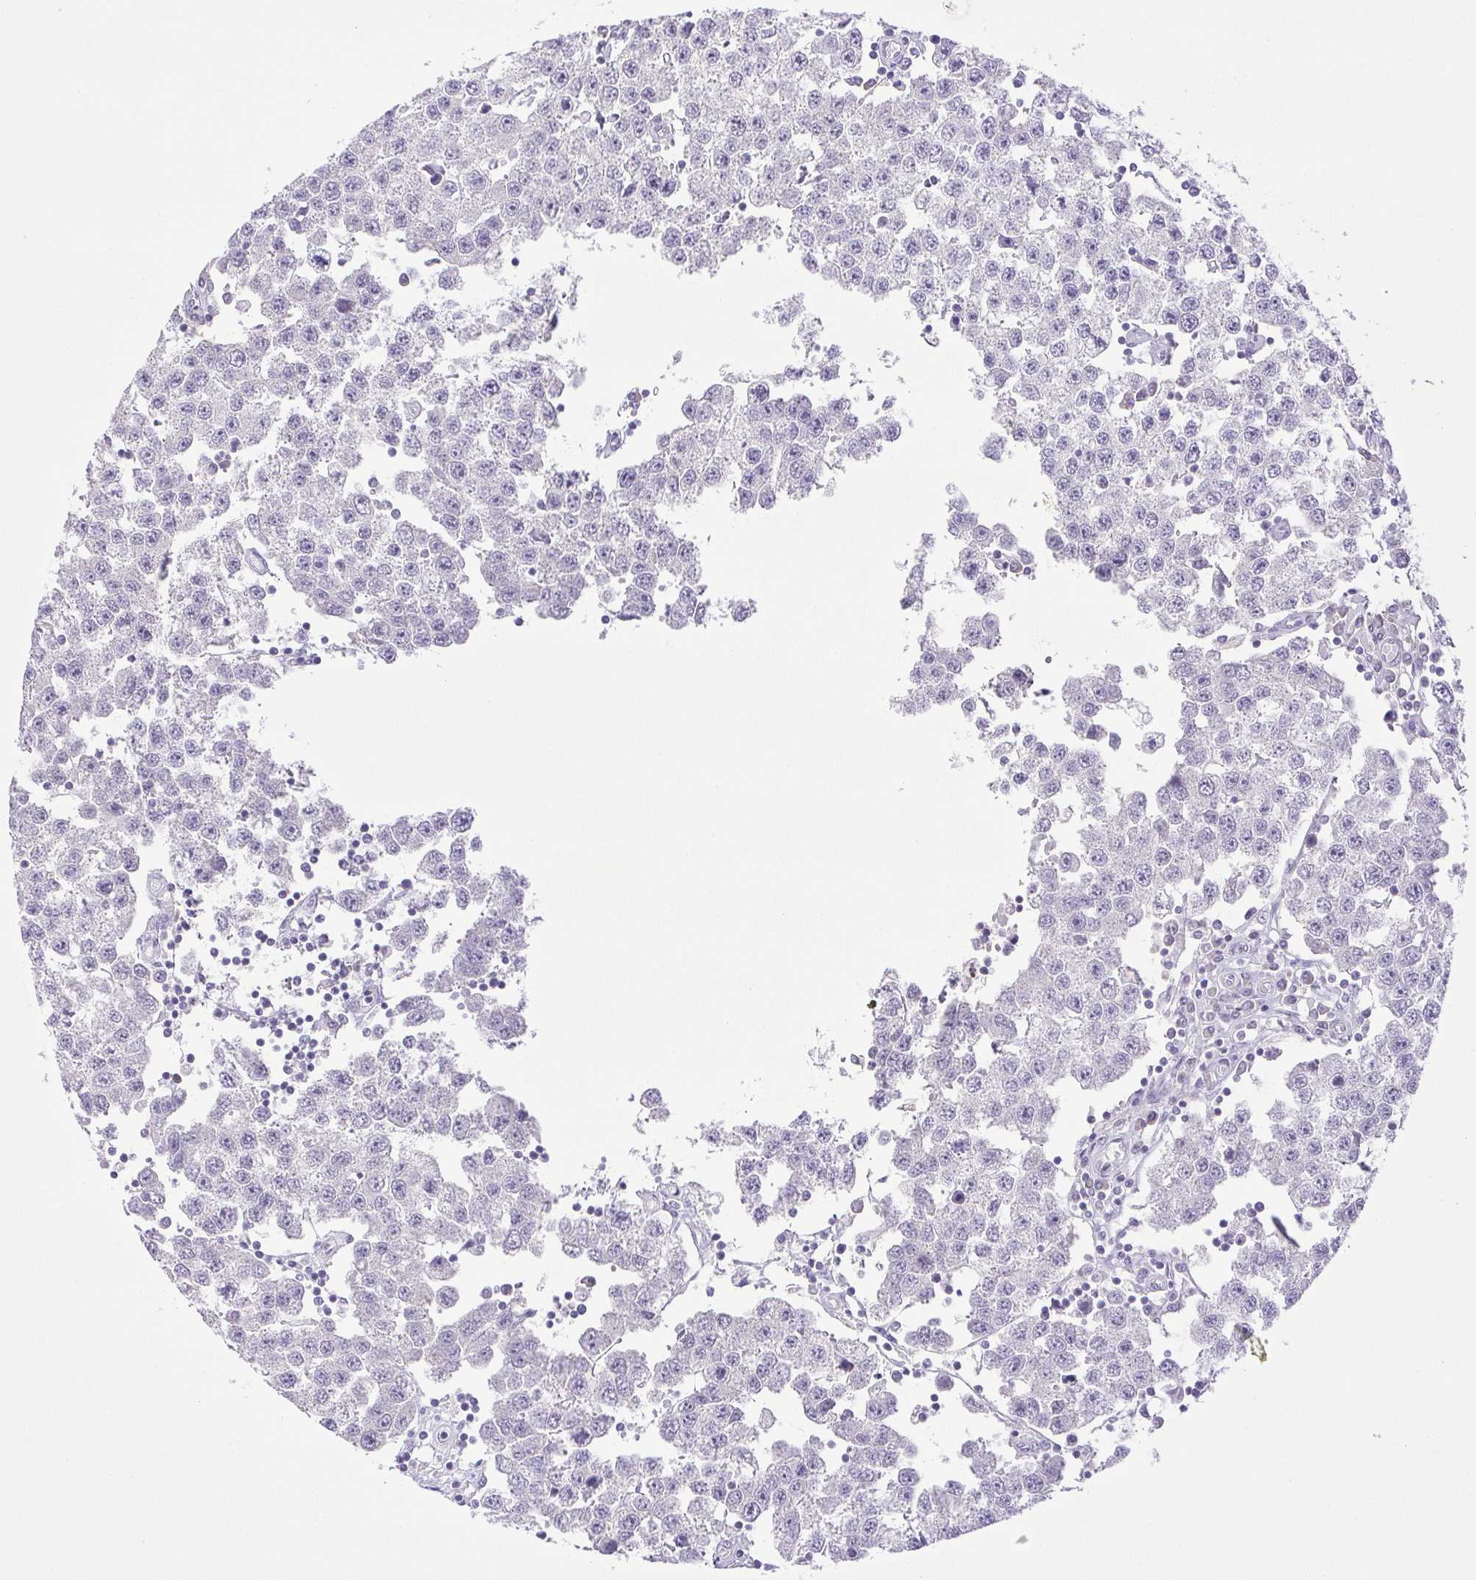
{"staining": {"intensity": "negative", "quantity": "none", "location": "none"}, "tissue": "testis cancer", "cell_type": "Tumor cells", "image_type": "cancer", "snomed": [{"axis": "morphology", "description": "Seminoma, NOS"}, {"axis": "topography", "description": "Testis"}], "caption": "Tumor cells show no significant staining in seminoma (testis).", "gene": "PAPPA2", "patient": {"sex": "male", "age": 34}}